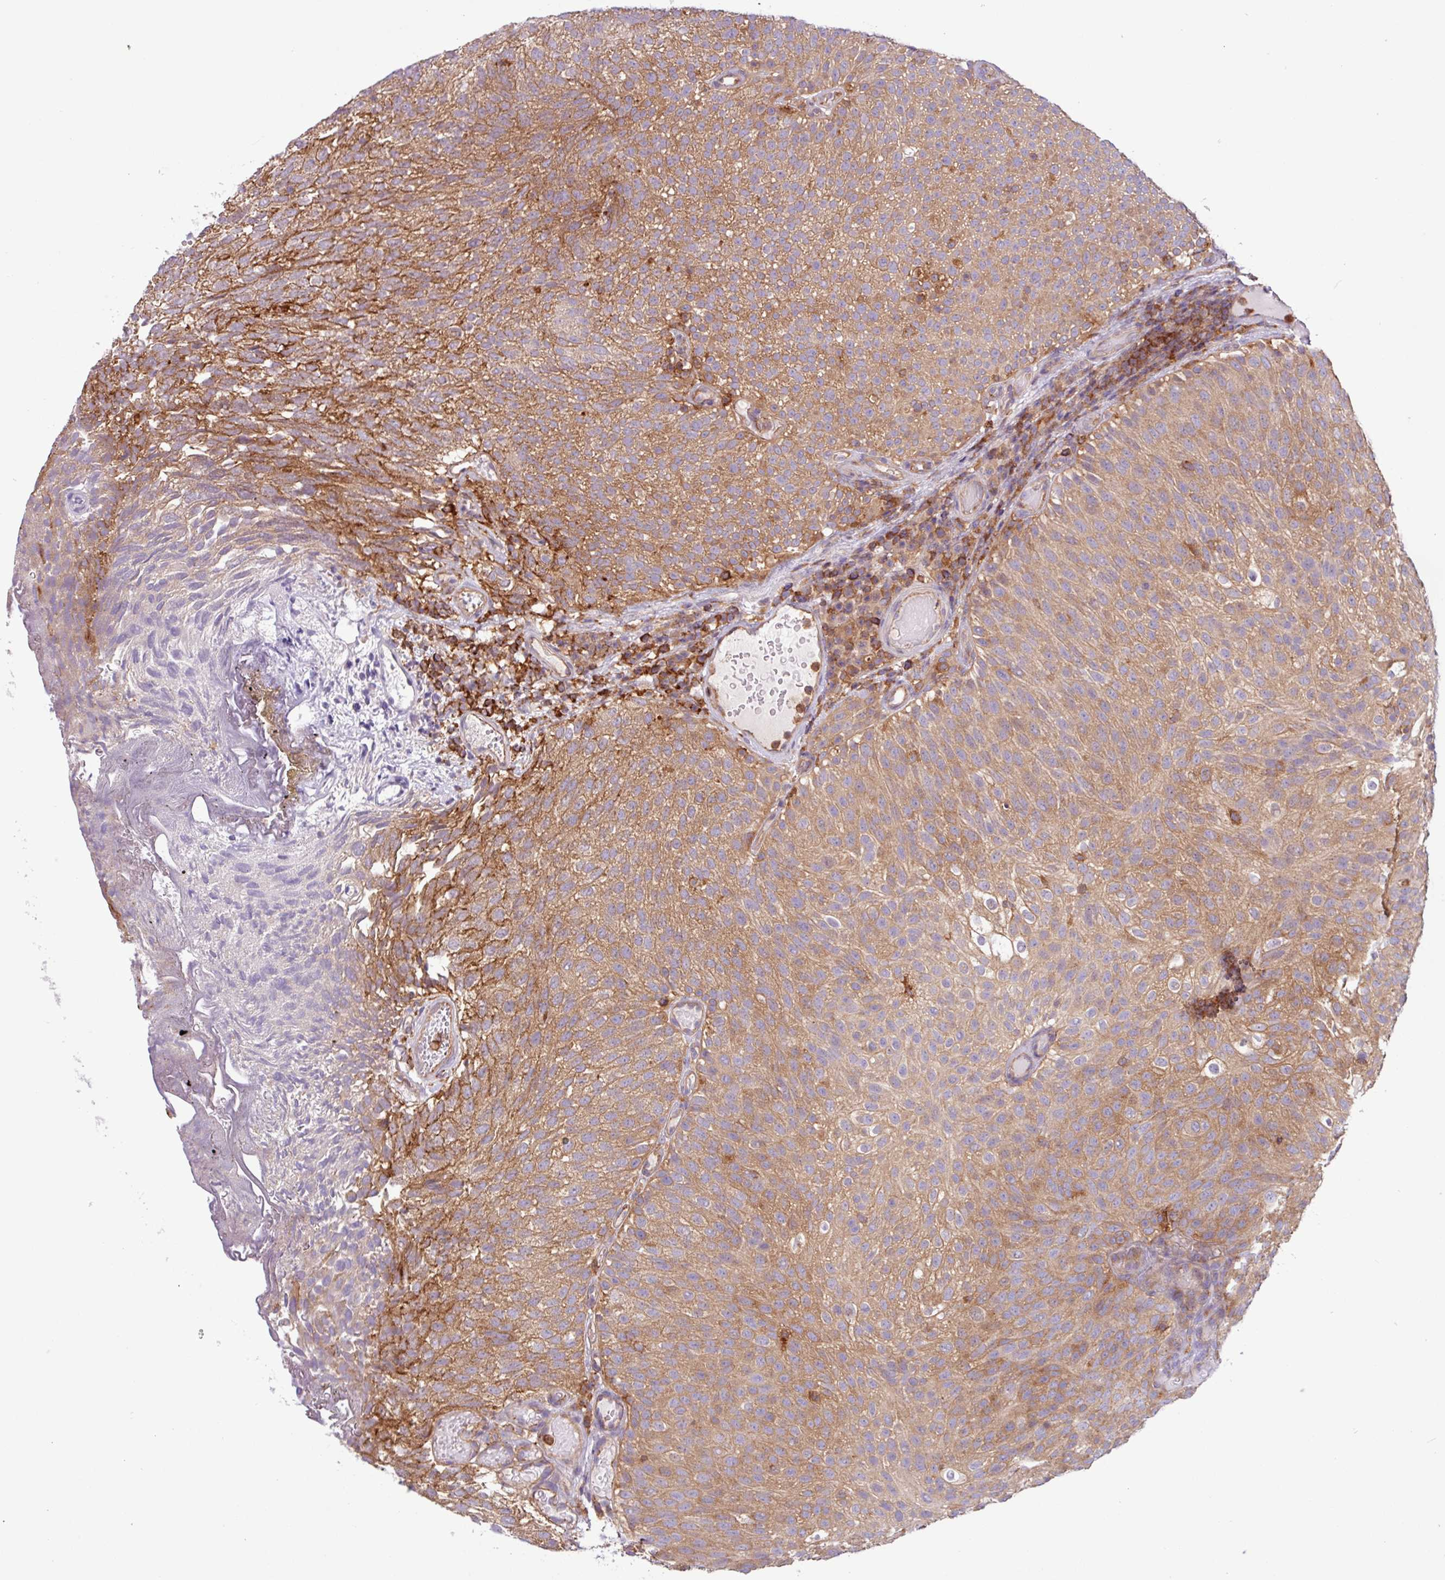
{"staining": {"intensity": "moderate", "quantity": ">75%", "location": "cytoplasmic/membranous"}, "tissue": "urothelial cancer", "cell_type": "Tumor cells", "image_type": "cancer", "snomed": [{"axis": "morphology", "description": "Urothelial carcinoma, Low grade"}, {"axis": "topography", "description": "Urinary bladder"}], "caption": "Moderate cytoplasmic/membranous positivity is seen in about >75% of tumor cells in urothelial carcinoma (low-grade).", "gene": "ACTR3", "patient": {"sex": "male", "age": 78}}